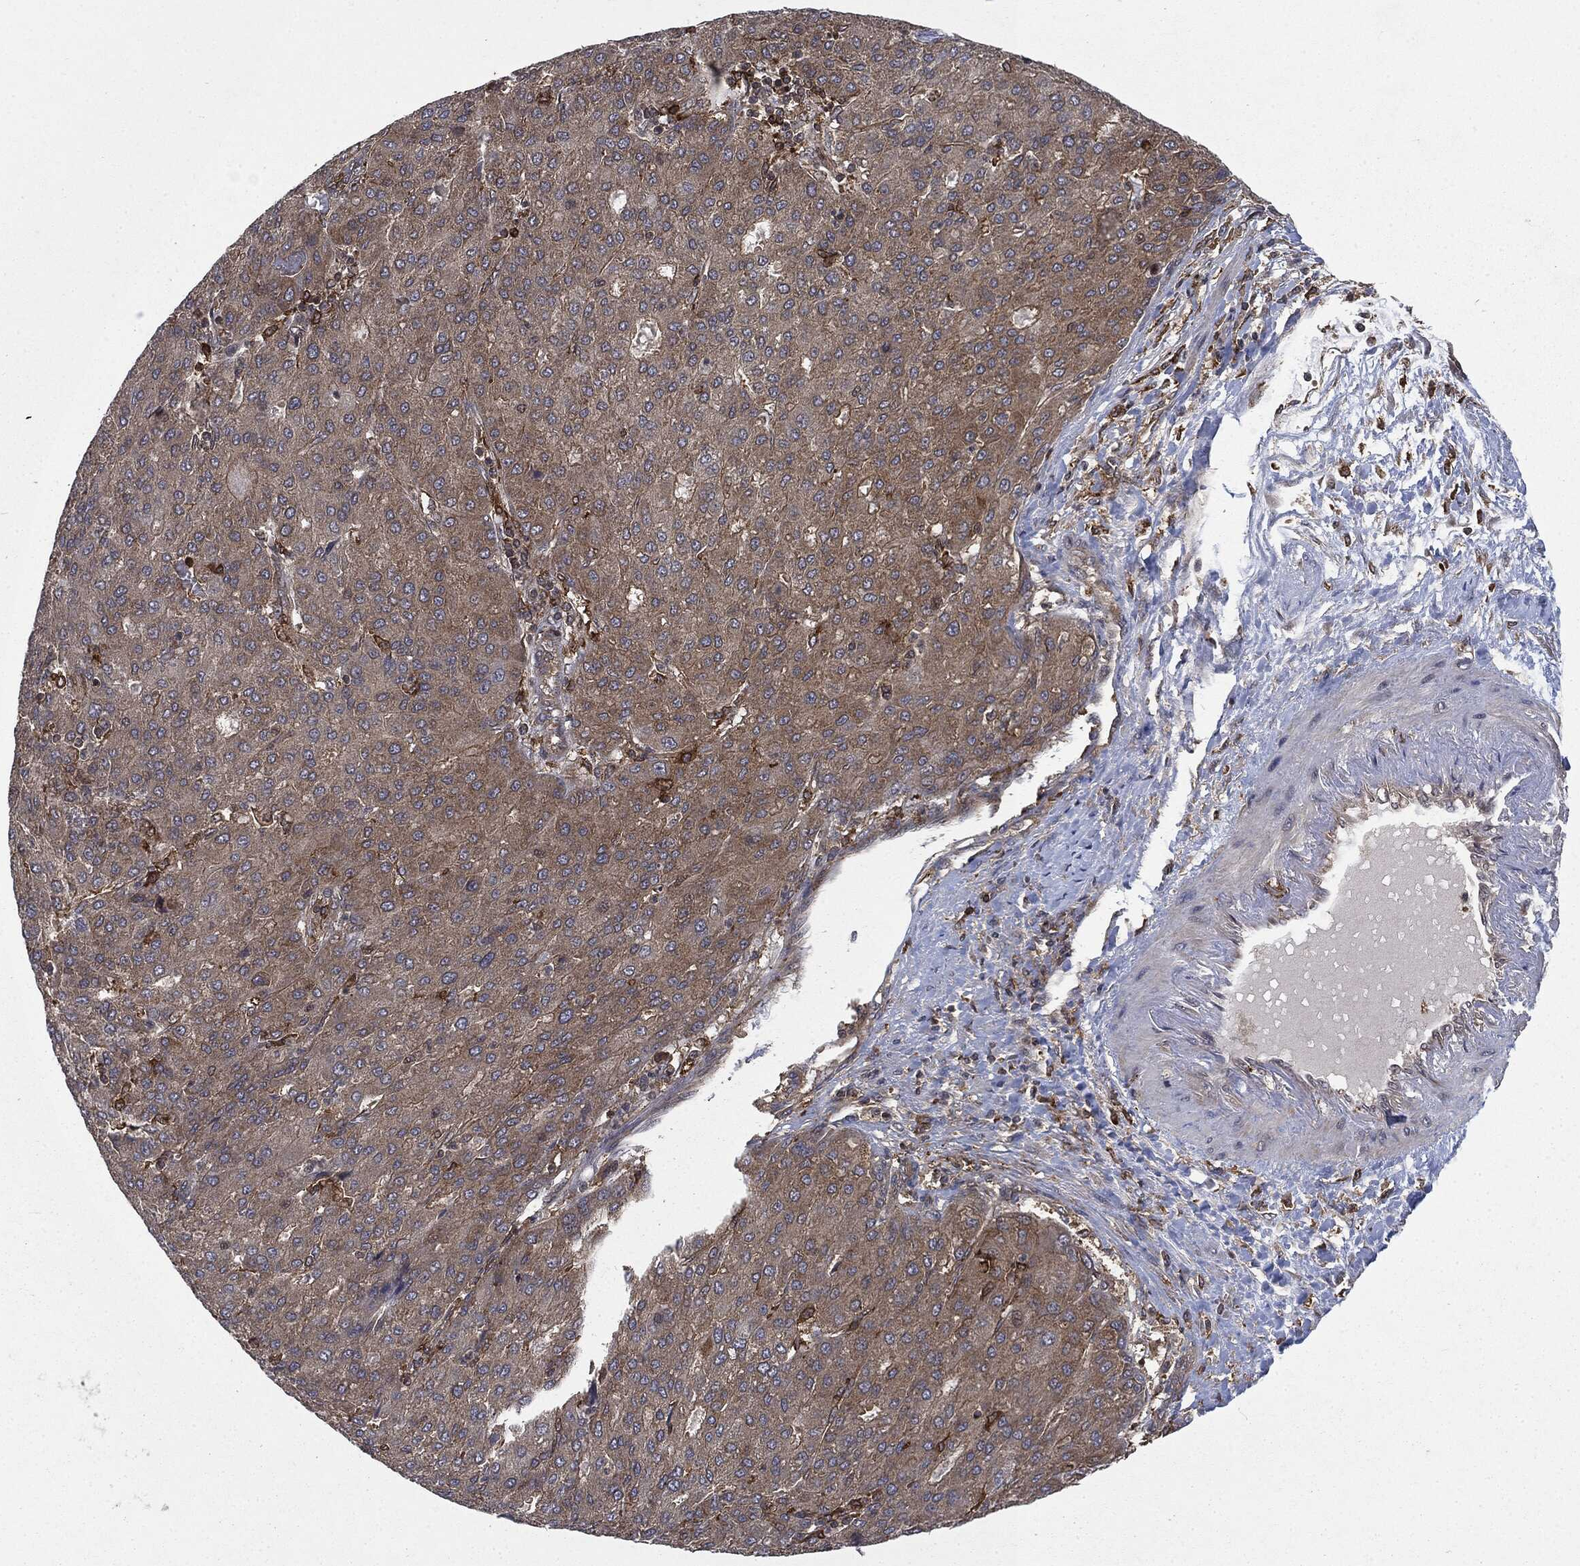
{"staining": {"intensity": "weak", "quantity": "25%-75%", "location": "cytoplasmic/membranous"}, "tissue": "liver cancer", "cell_type": "Tumor cells", "image_type": "cancer", "snomed": [{"axis": "morphology", "description": "Carcinoma, Hepatocellular, NOS"}, {"axis": "topography", "description": "Liver"}], "caption": "There is low levels of weak cytoplasmic/membranous positivity in tumor cells of hepatocellular carcinoma (liver), as demonstrated by immunohistochemical staining (brown color).", "gene": "SNX5", "patient": {"sex": "male", "age": 65}}